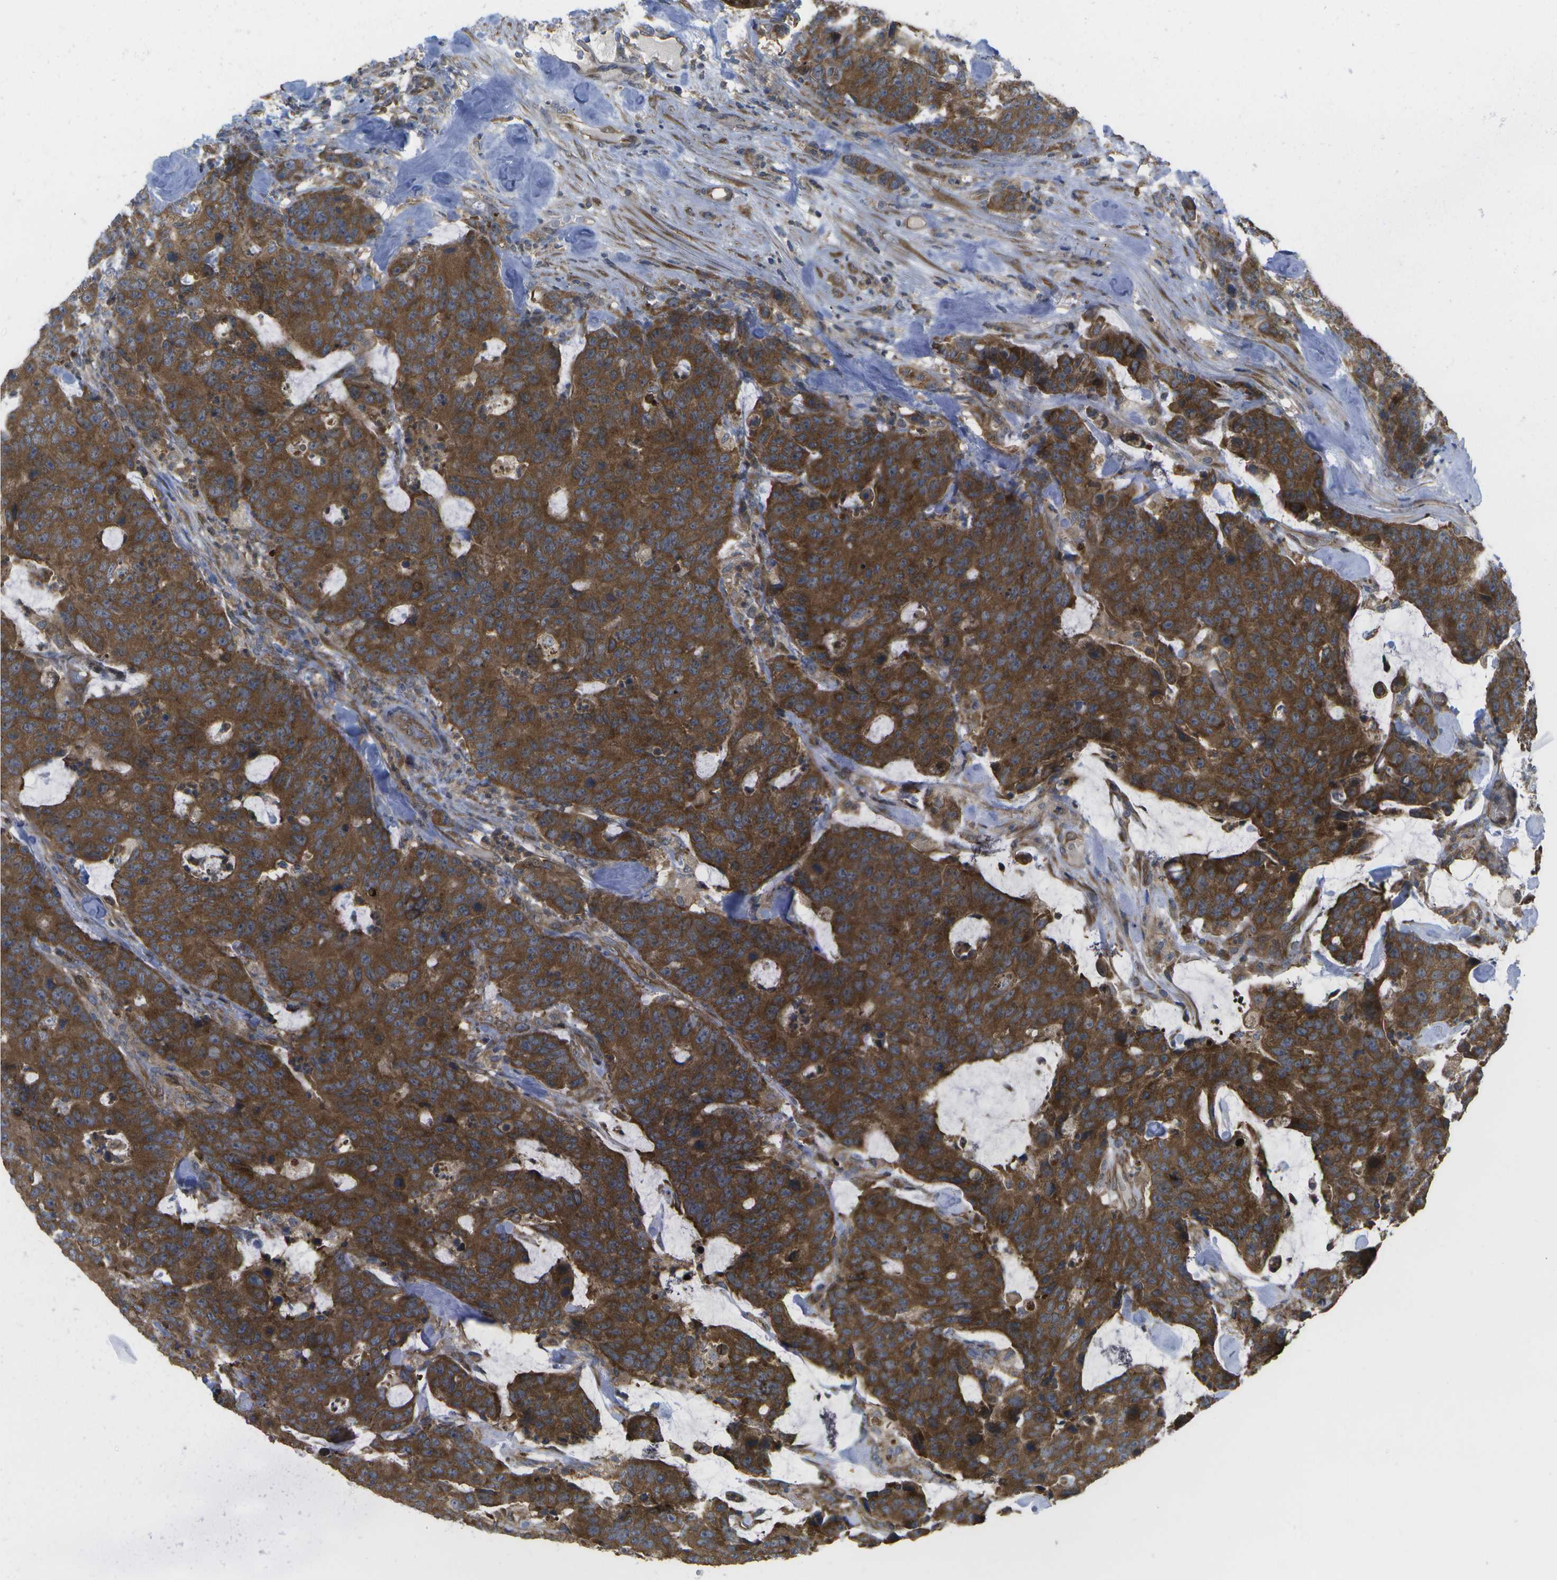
{"staining": {"intensity": "strong", "quantity": ">75%", "location": "cytoplasmic/membranous"}, "tissue": "colorectal cancer", "cell_type": "Tumor cells", "image_type": "cancer", "snomed": [{"axis": "morphology", "description": "Adenocarcinoma, NOS"}, {"axis": "topography", "description": "Colon"}], "caption": "Adenocarcinoma (colorectal) was stained to show a protein in brown. There is high levels of strong cytoplasmic/membranous expression in approximately >75% of tumor cells.", "gene": "DPM3", "patient": {"sex": "female", "age": 86}}